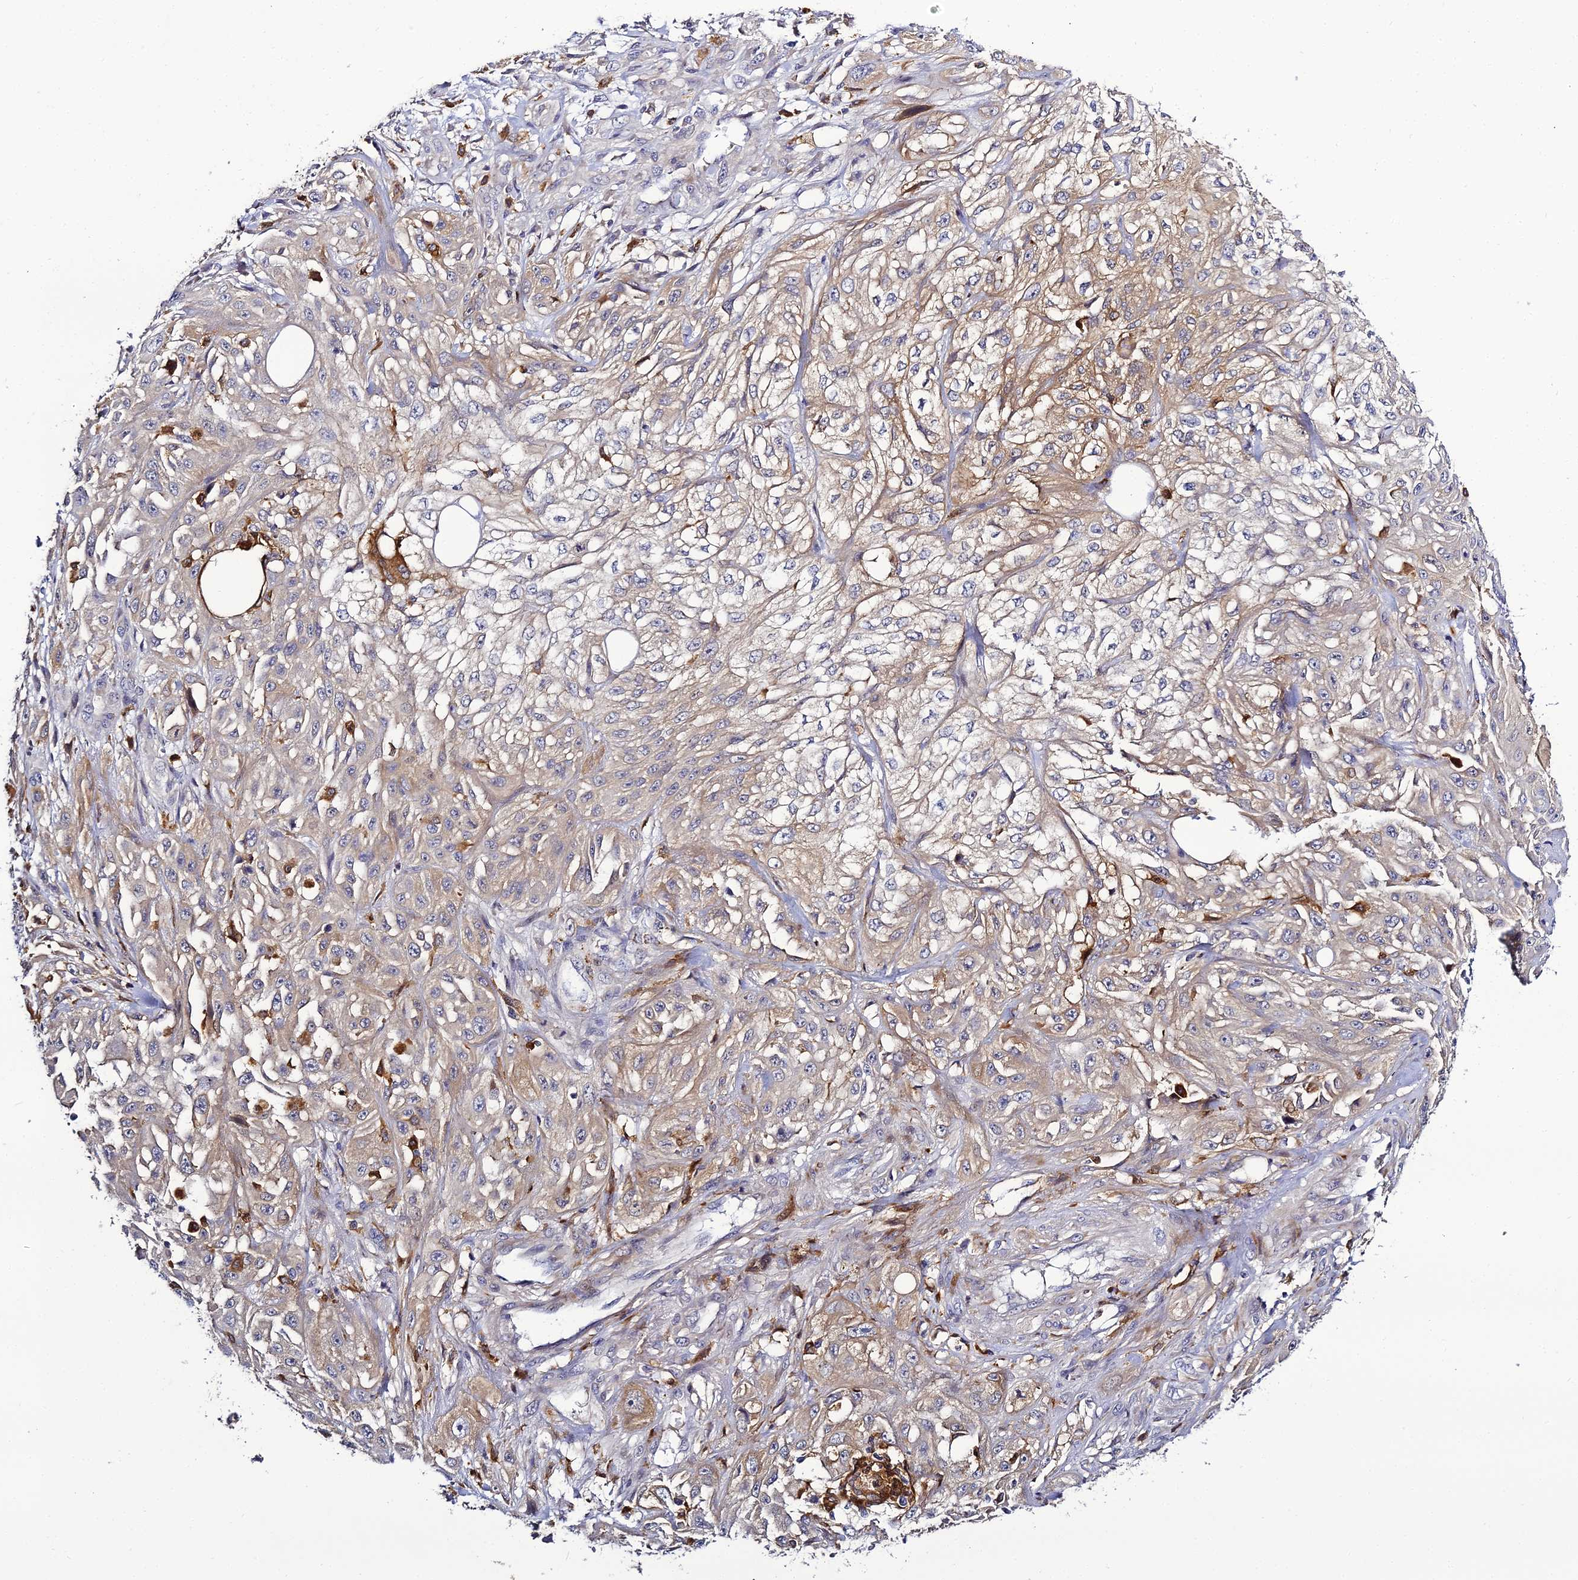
{"staining": {"intensity": "weak", "quantity": ">75%", "location": "cytoplasmic/membranous"}, "tissue": "skin cancer", "cell_type": "Tumor cells", "image_type": "cancer", "snomed": [{"axis": "morphology", "description": "Squamous cell carcinoma, NOS"}, {"axis": "morphology", "description": "Squamous cell carcinoma, metastatic, NOS"}, {"axis": "topography", "description": "Skin"}, {"axis": "topography", "description": "Lymph node"}], "caption": "An image of skin squamous cell carcinoma stained for a protein exhibits weak cytoplasmic/membranous brown staining in tumor cells. The staining was performed using DAB (3,3'-diaminobenzidine) to visualize the protein expression in brown, while the nuclei were stained in blue with hematoxylin (Magnification: 20x).", "gene": "IL4I1", "patient": {"sex": "male", "age": 75}}